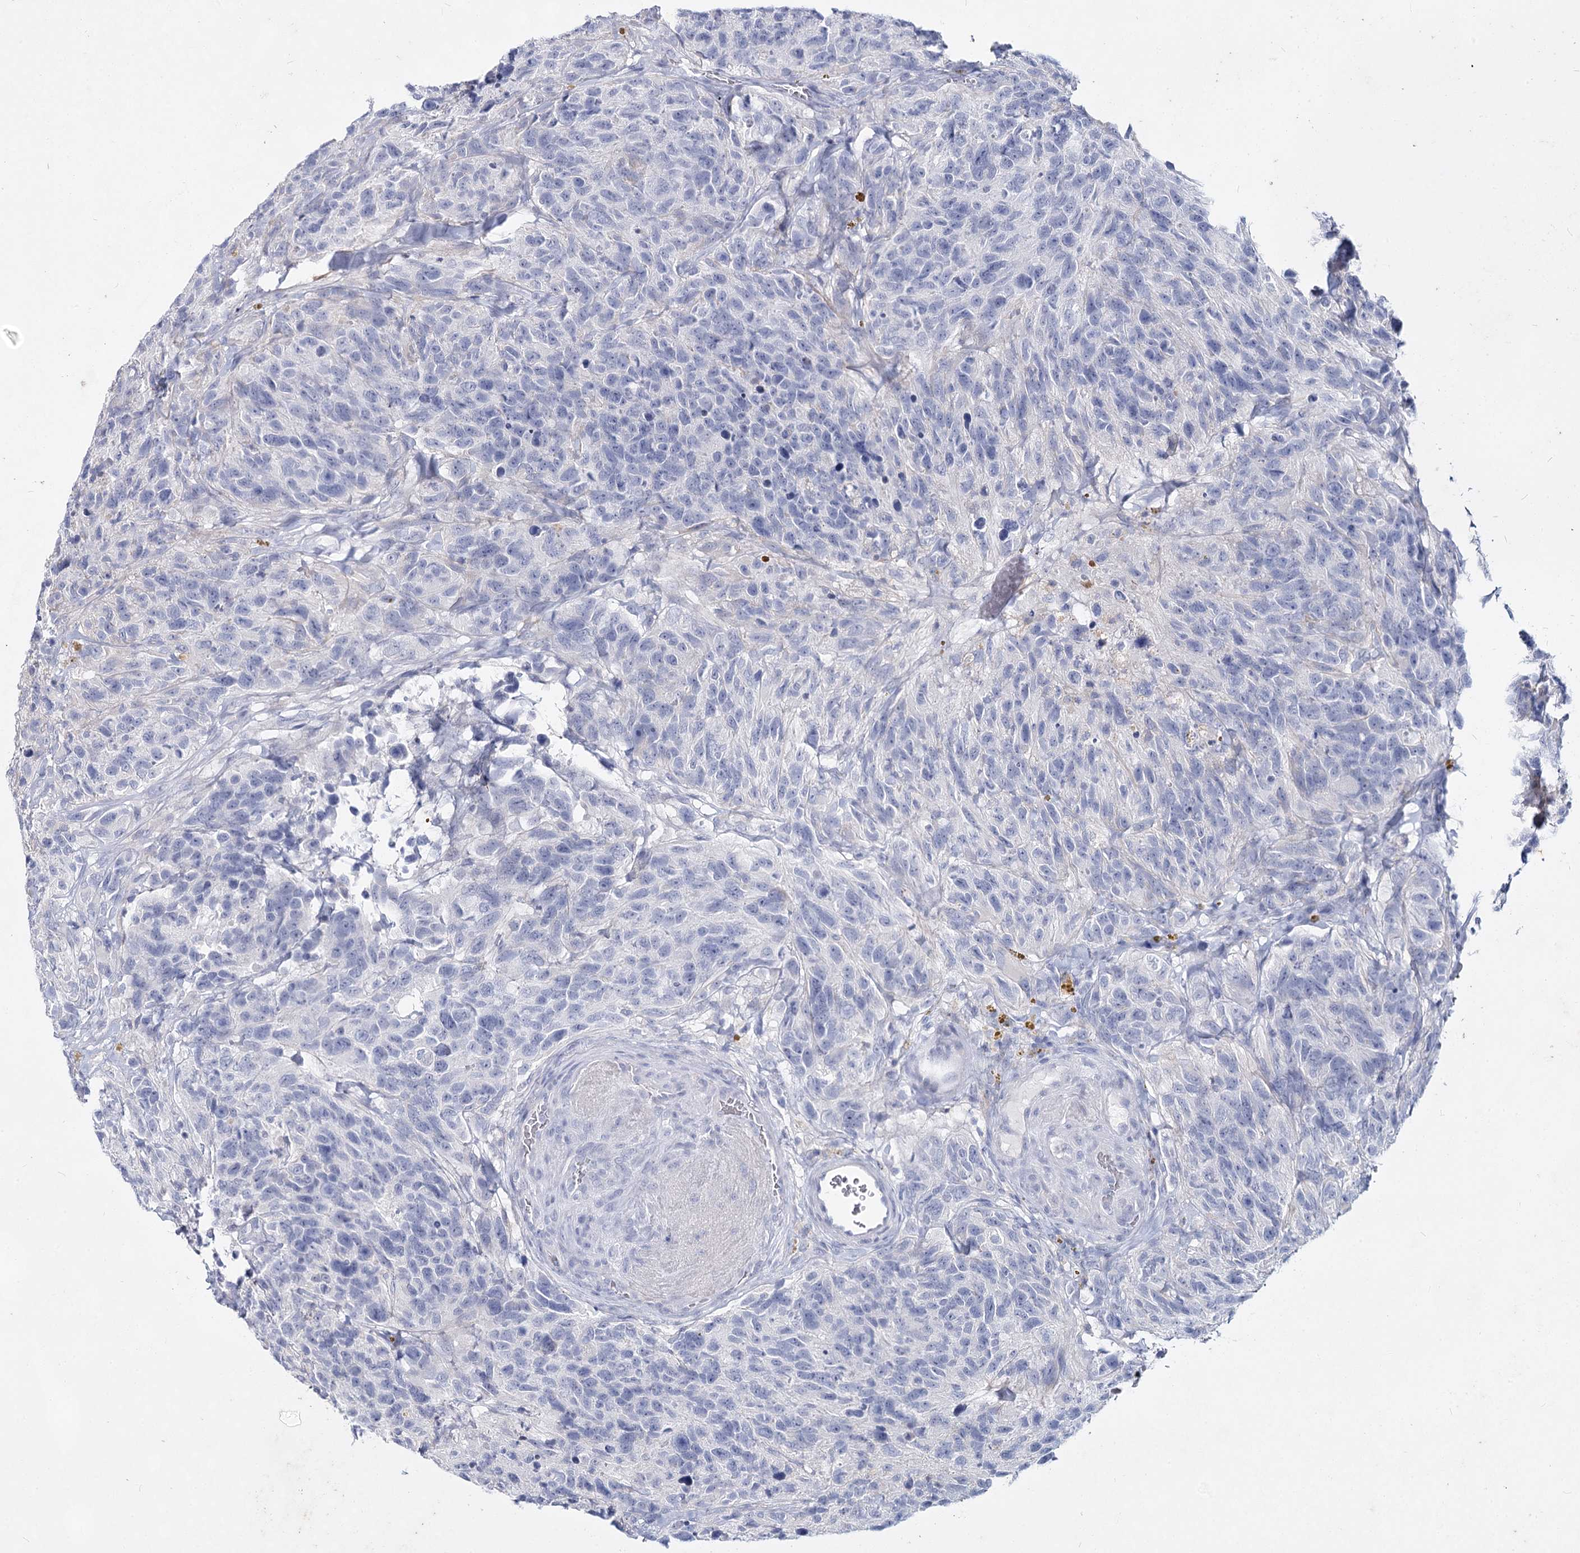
{"staining": {"intensity": "negative", "quantity": "none", "location": "none"}, "tissue": "glioma", "cell_type": "Tumor cells", "image_type": "cancer", "snomed": [{"axis": "morphology", "description": "Glioma, malignant, High grade"}, {"axis": "topography", "description": "Brain"}], "caption": "DAB immunohistochemical staining of malignant glioma (high-grade) demonstrates no significant expression in tumor cells.", "gene": "CCDC73", "patient": {"sex": "male", "age": 69}}